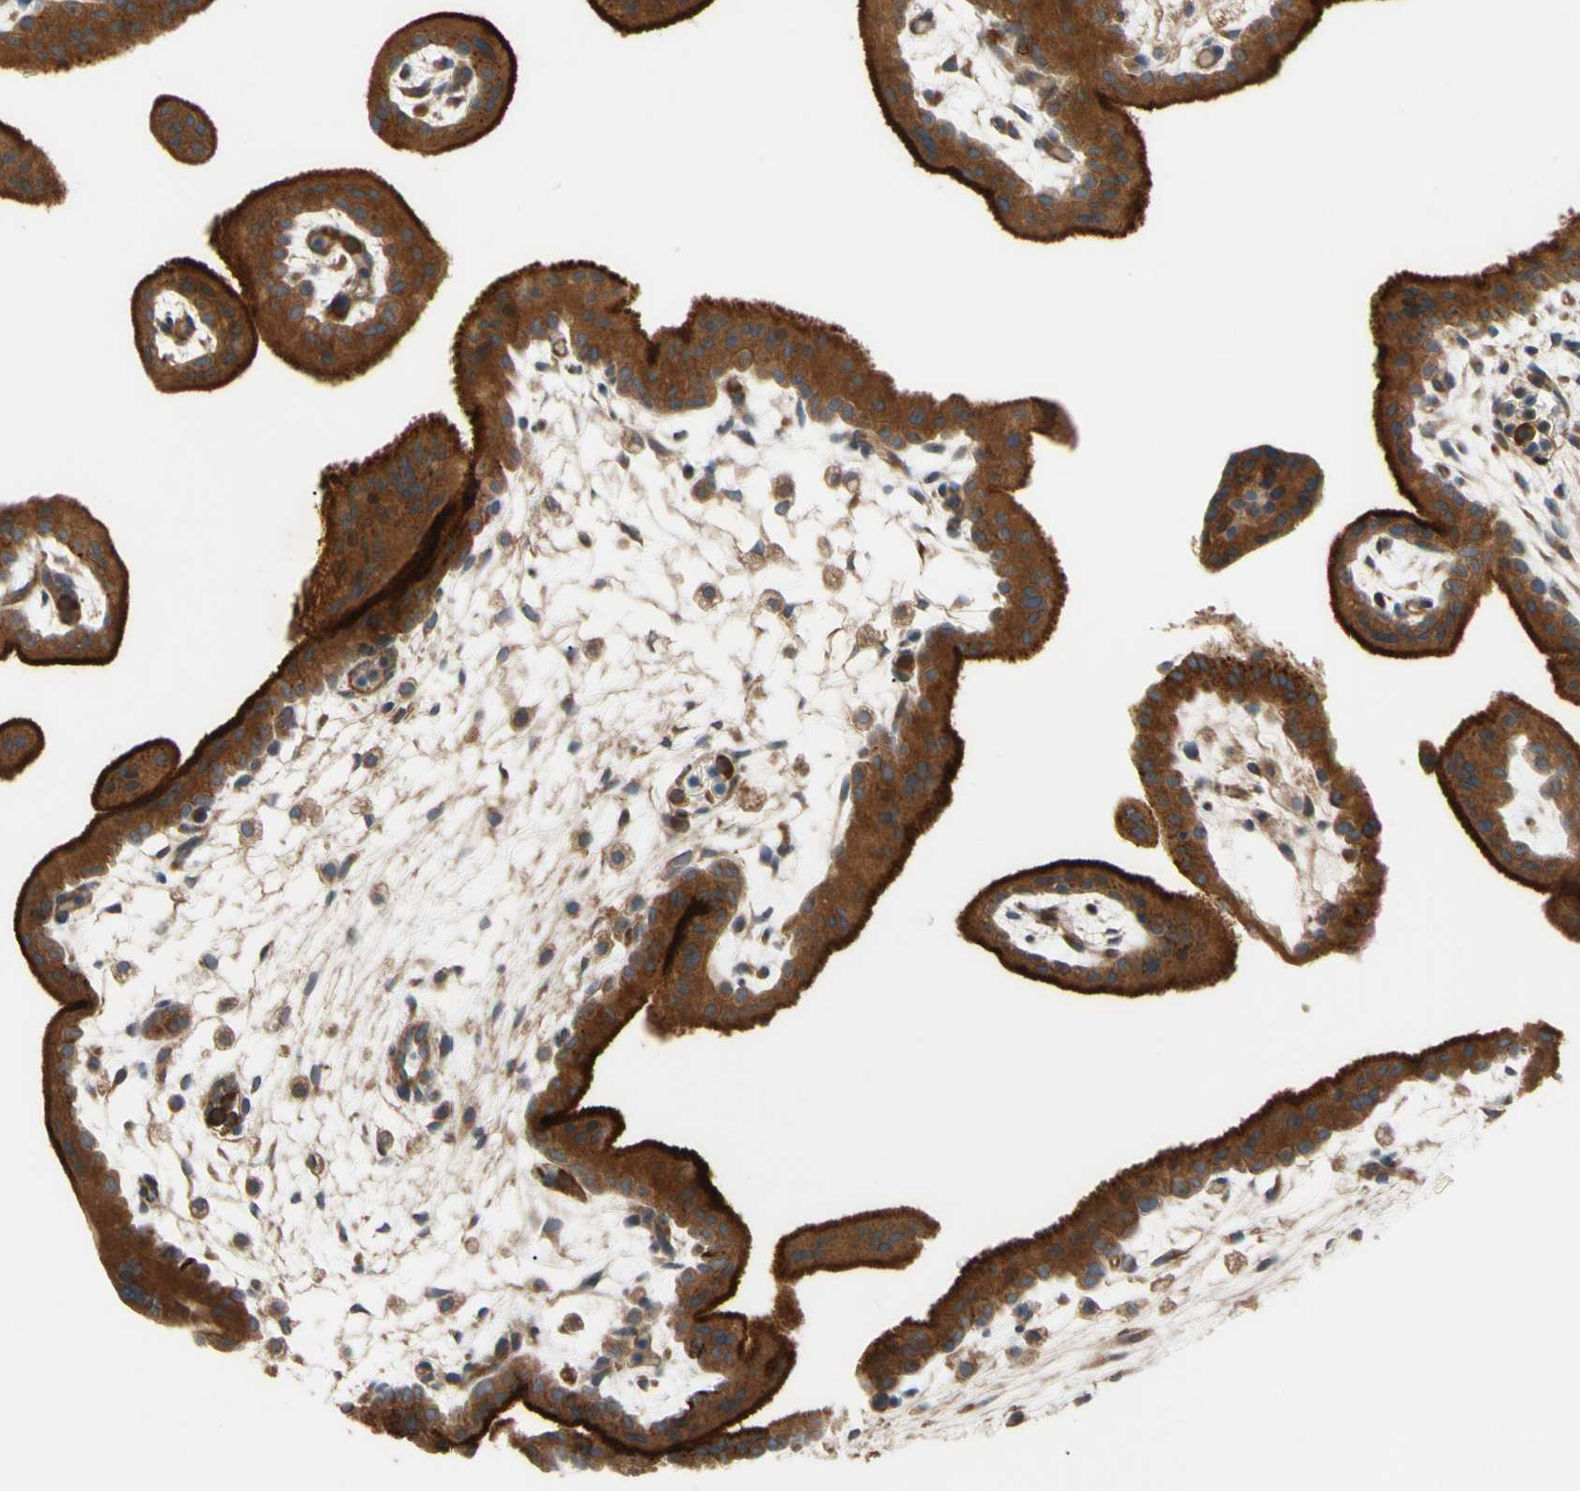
{"staining": {"intensity": "moderate", "quantity": ">75%", "location": "cytoplasmic/membranous"}, "tissue": "placenta", "cell_type": "Decidual cells", "image_type": "normal", "snomed": [{"axis": "morphology", "description": "Normal tissue, NOS"}, {"axis": "topography", "description": "Placenta"}], "caption": "This histopathology image exhibits unremarkable placenta stained with immunohistochemistry to label a protein in brown. The cytoplasmic/membranous of decidual cells show moderate positivity for the protein. Nuclei are counter-stained blue.", "gene": "SPTLC1", "patient": {"sex": "female", "age": 35}}